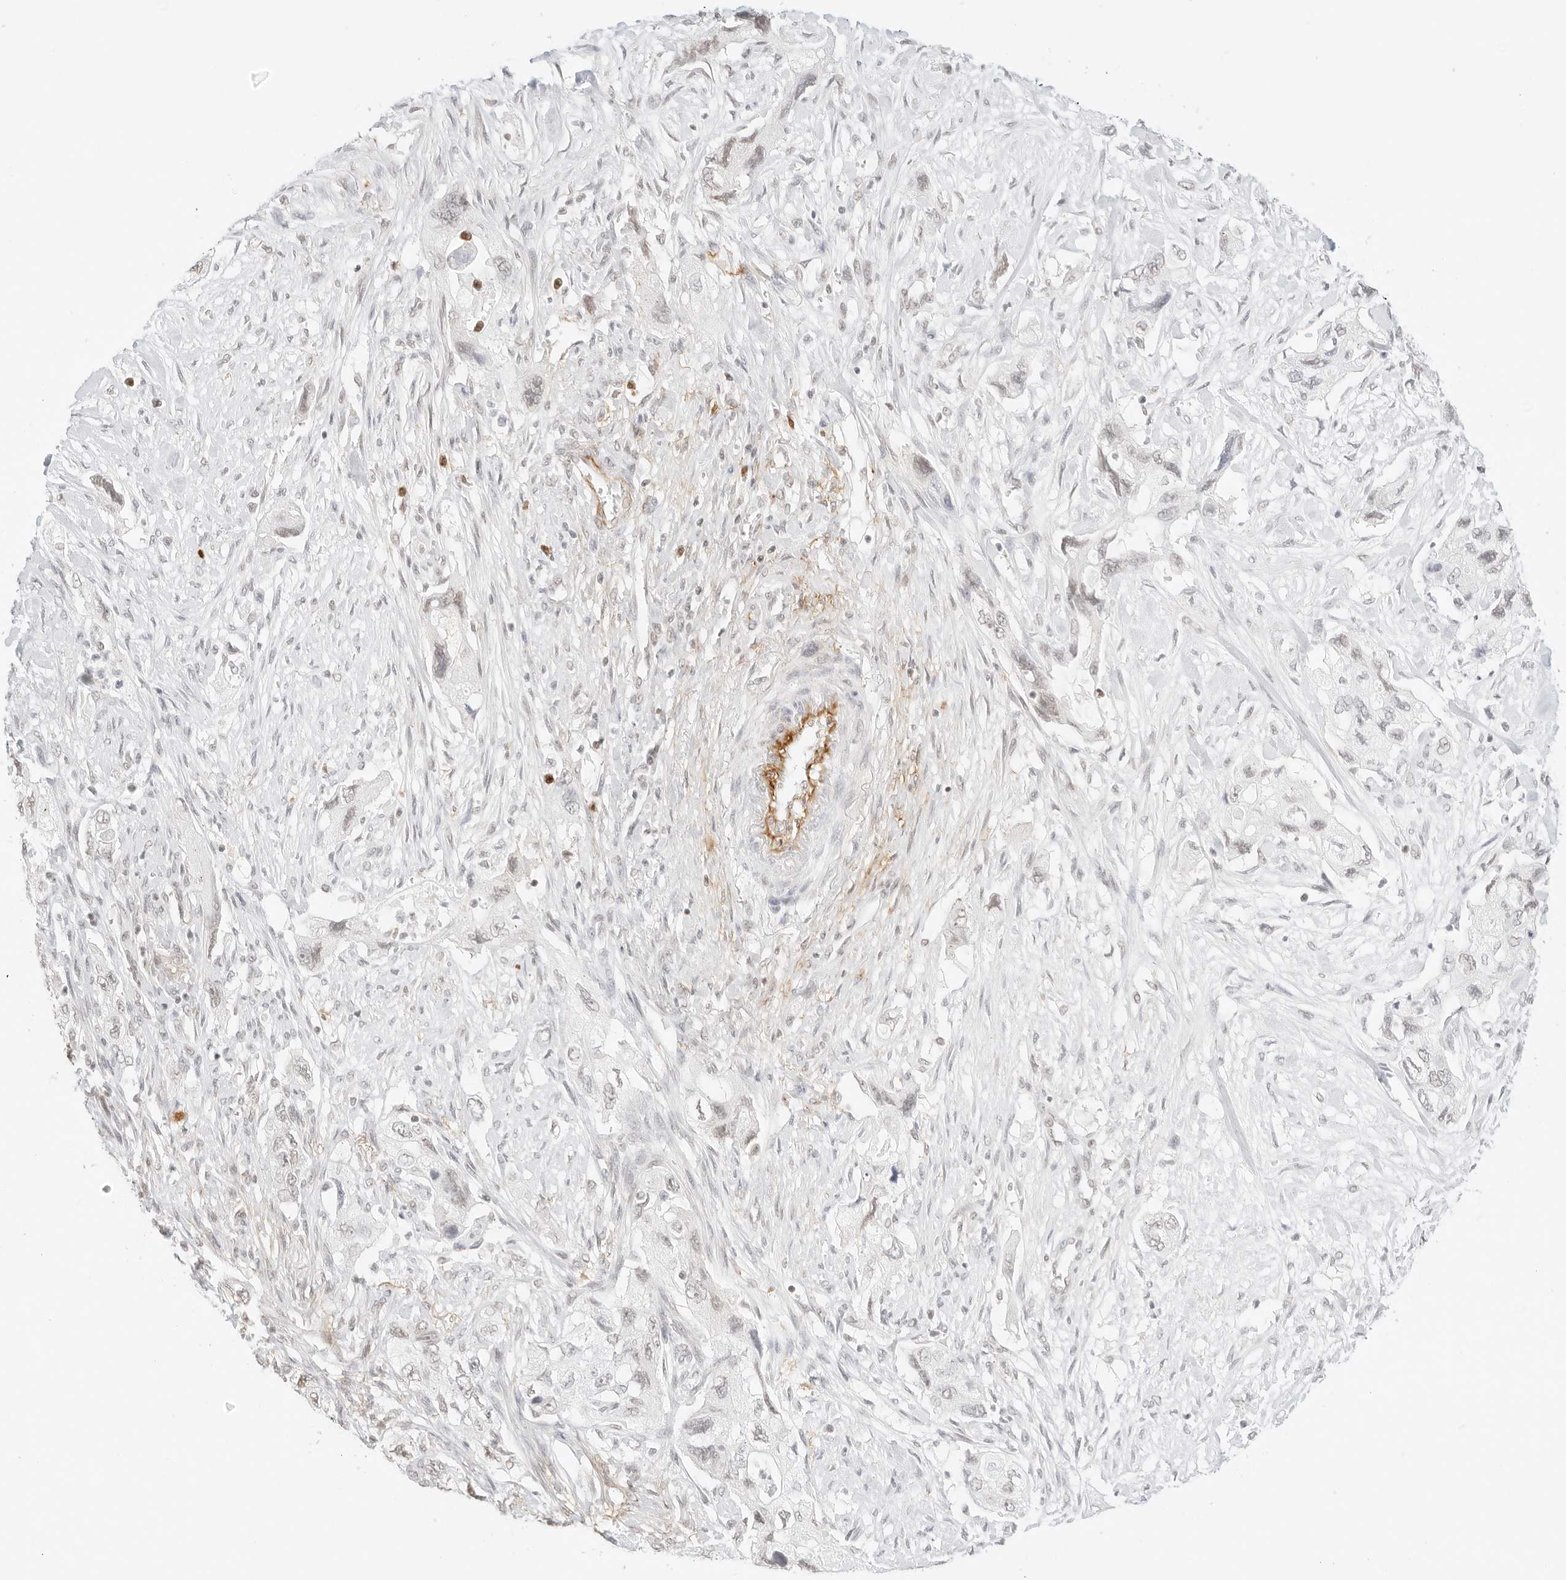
{"staining": {"intensity": "weak", "quantity": "<25%", "location": "nuclear"}, "tissue": "pancreatic cancer", "cell_type": "Tumor cells", "image_type": "cancer", "snomed": [{"axis": "morphology", "description": "Adenocarcinoma, NOS"}, {"axis": "topography", "description": "Pancreas"}], "caption": "This image is of pancreatic cancer (adenocarcinoma) stained with IHC to label a protein in brown with the nuclei are counter-stained blue. There is no staining in tumor cells. The staining was performed using DAB to visualize the protein expression in brown, while the nuclei were stained in blue with hematoxylin (Magnification: 20x).", "gene": "FBLN5", "patient": {"sex": "female", "age": 73}}